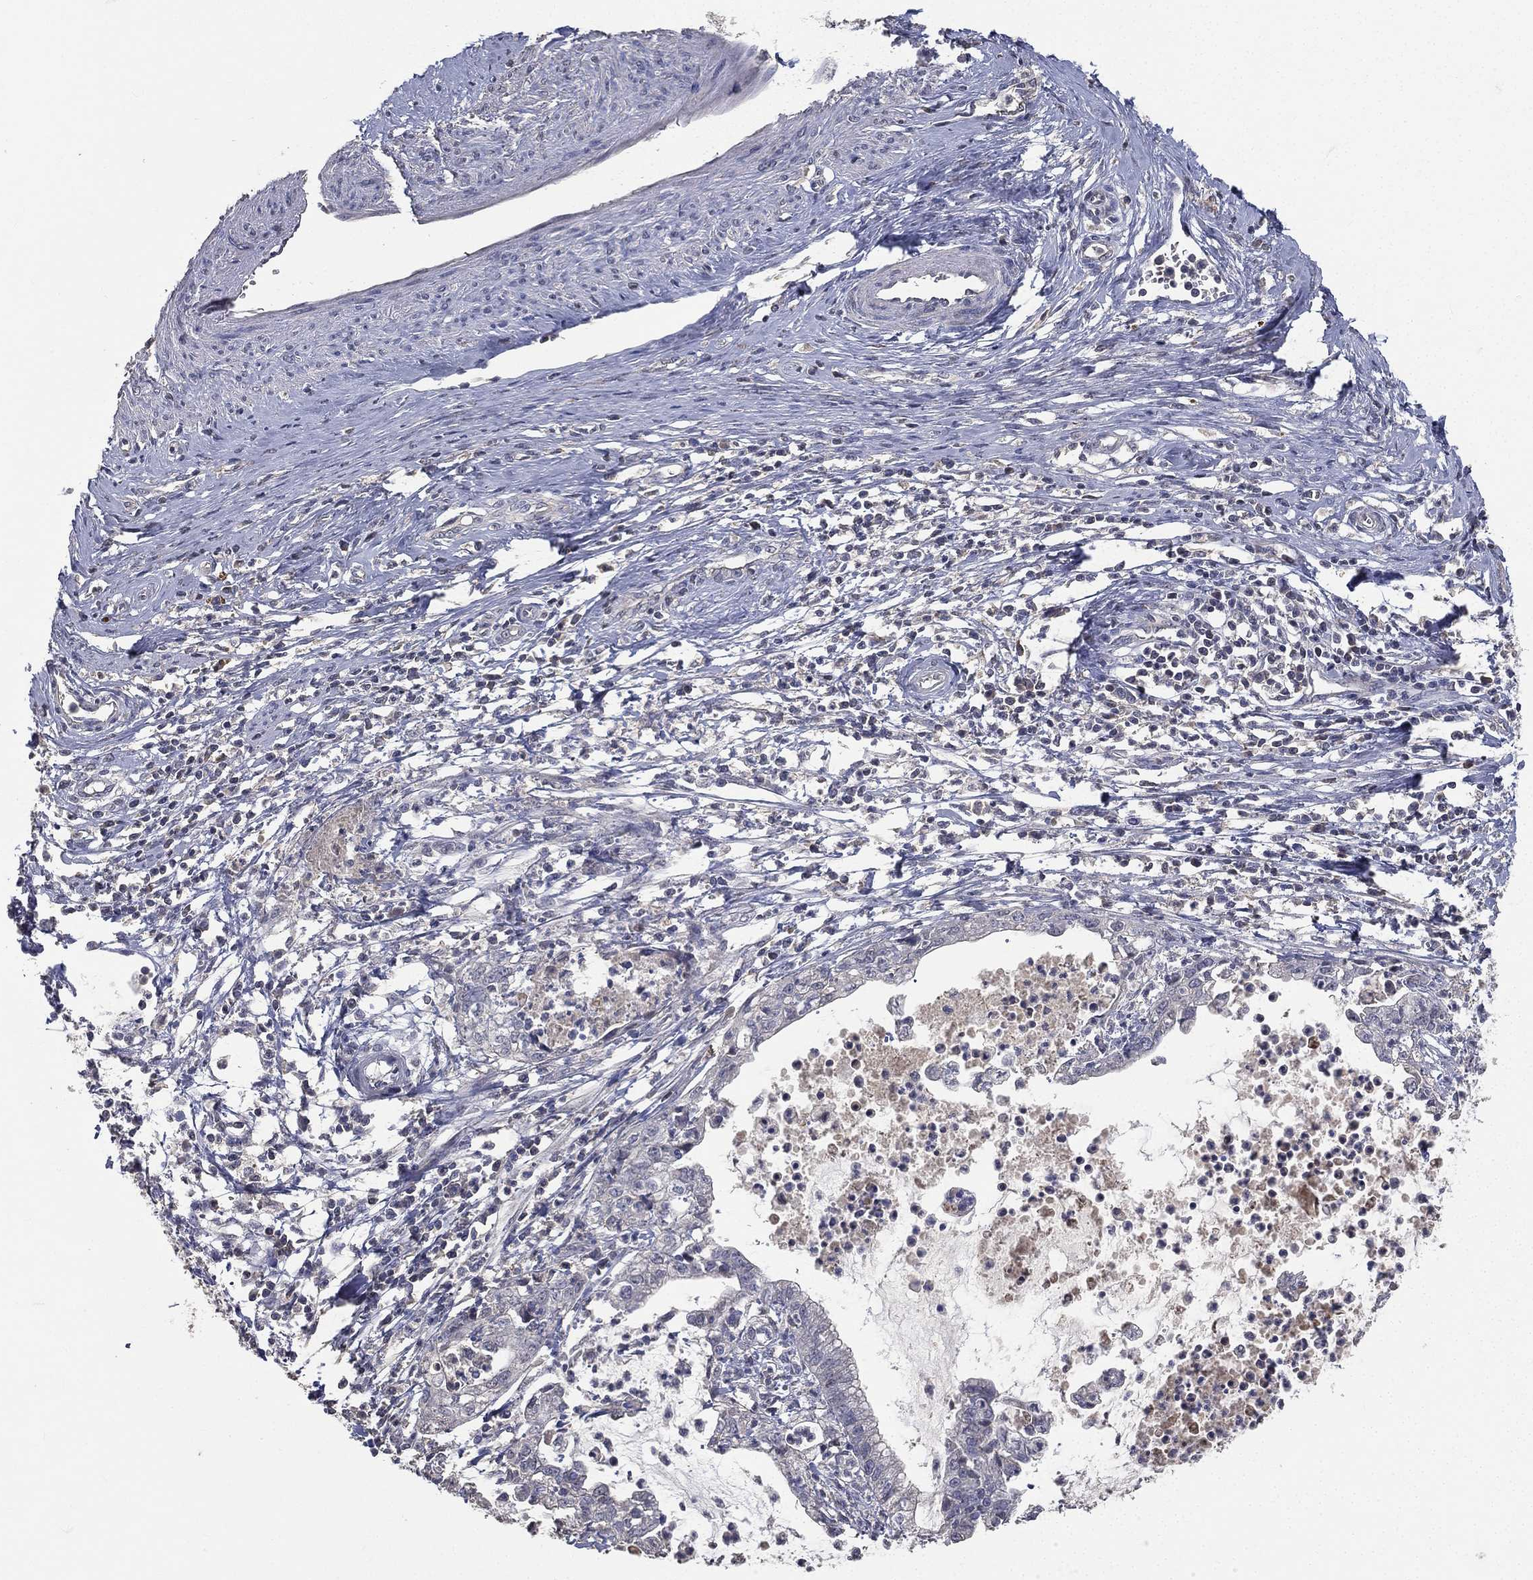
{"staining": {"intensity": "negative", "quantity": "none", "location": "none"}, "tissue": "cervical cancer", "cell_type": "Tumor cells", "image_type": "cancer", "snomed": [{"axis": "morphology", "description": "Normal tissue, NOS"}, {"axis": "morphology", "description": "Adenocarcinoma, NOS"}, {"axis": "topography", "description": "Cervix"}], "caption": "Tumor cells show no significant protein staining in cervical cancer.", "gene": "SNAP25", "patient": {"sex": "female", "age": 38}}